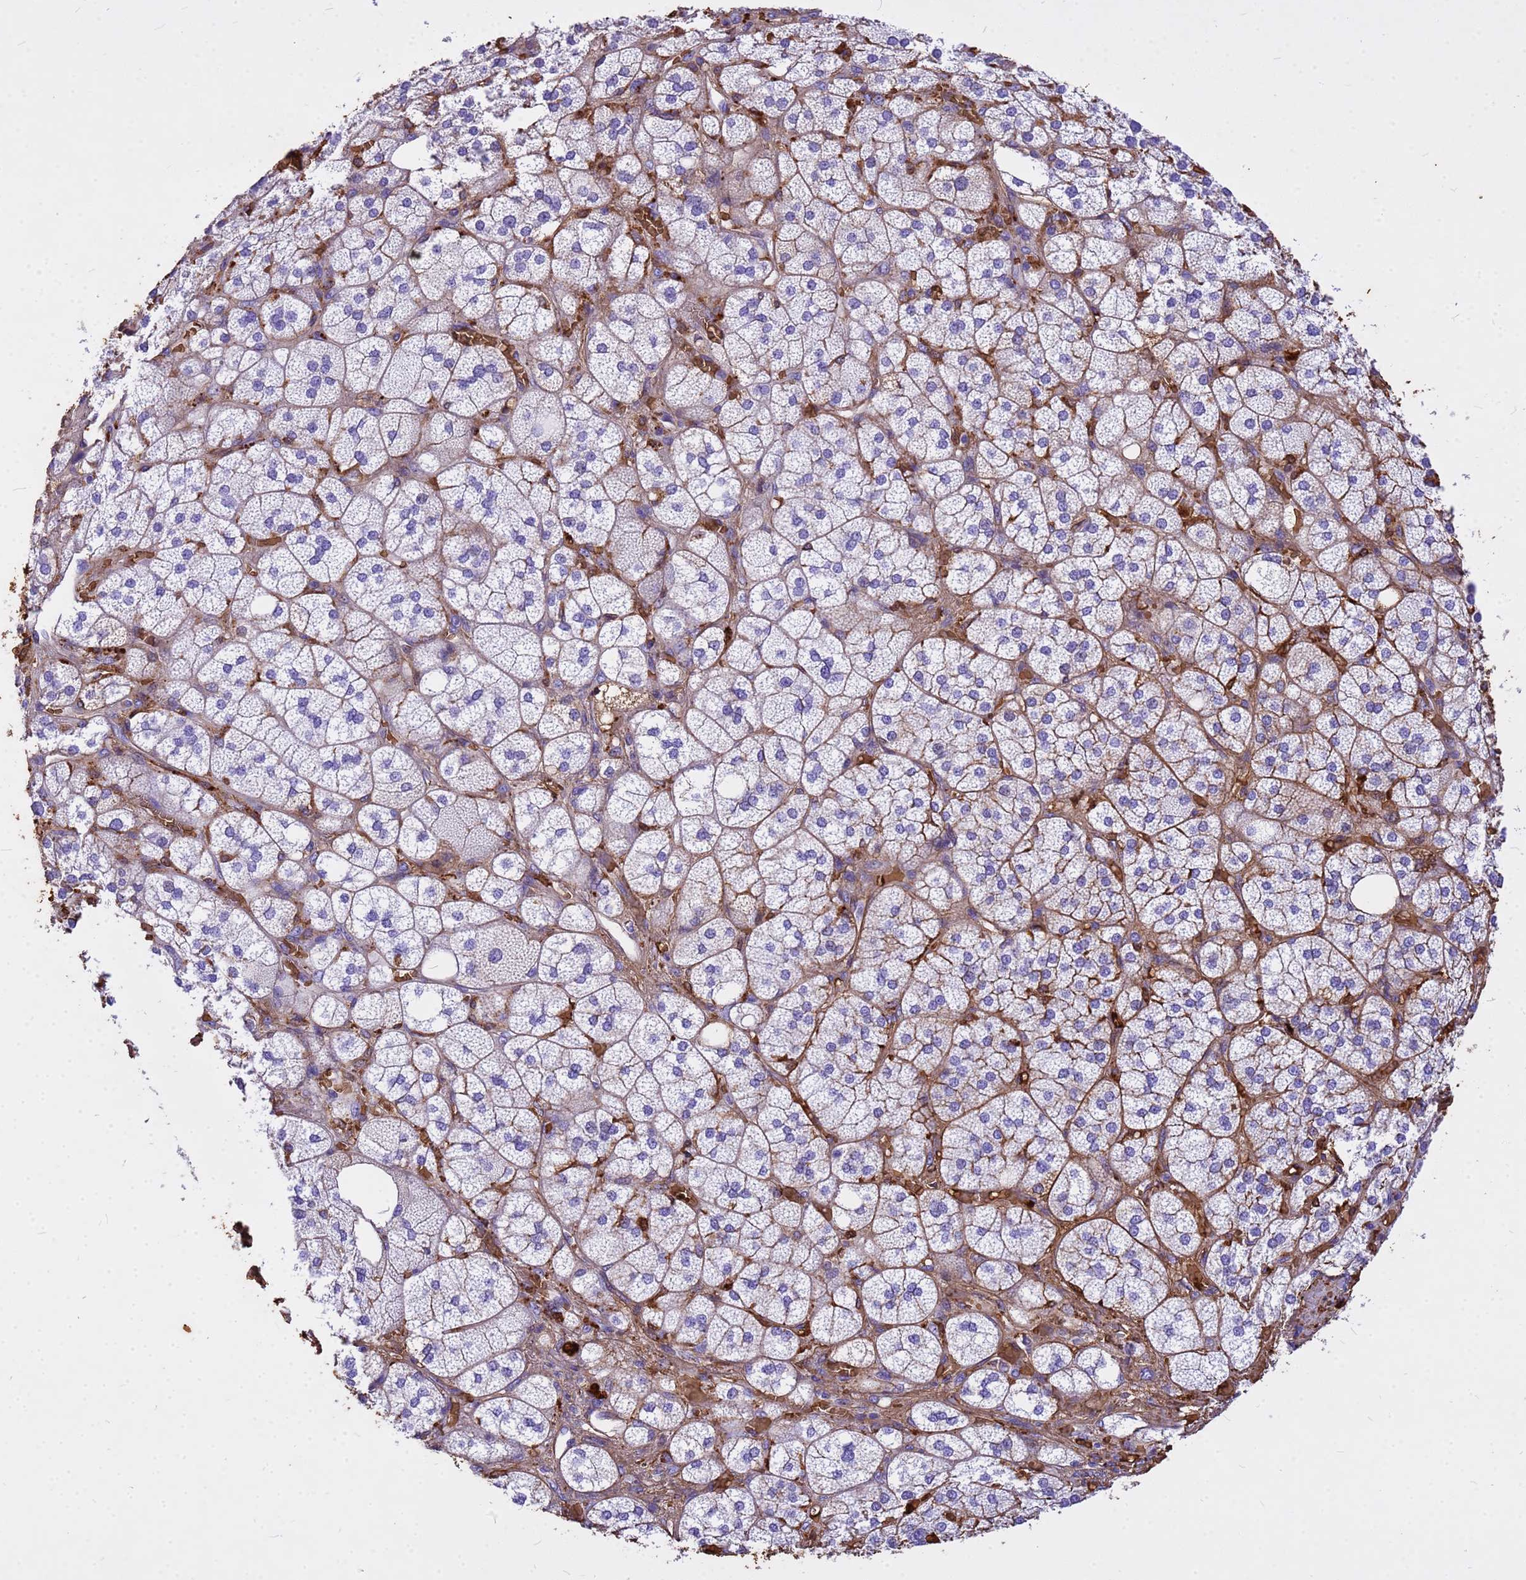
{"staining": {"intensity": "moderate", "quantity": "<25%", "location": "cytoplasmic/membranous"}, "tissue": "adrenal gland", "cell_type": "Glandular cells", "image_type": "normal", "snomed": [{"axis": "morphology", "description": "Normal tissue, NOS"}, {"axis": "topography", "description": "Adrenal gland"}], "caption": "Immunohistochemical staining of benign human adrenal gland exhibits moderate cytoplasmic/membranous protein positivity in about <25% of glandular cells. (DAB (3,3'-diaminobenzidine) IHC with brightfield microscopy, high magnification).", "gene": "HBA1", "patient": {"sex": "male", "age": 61}}